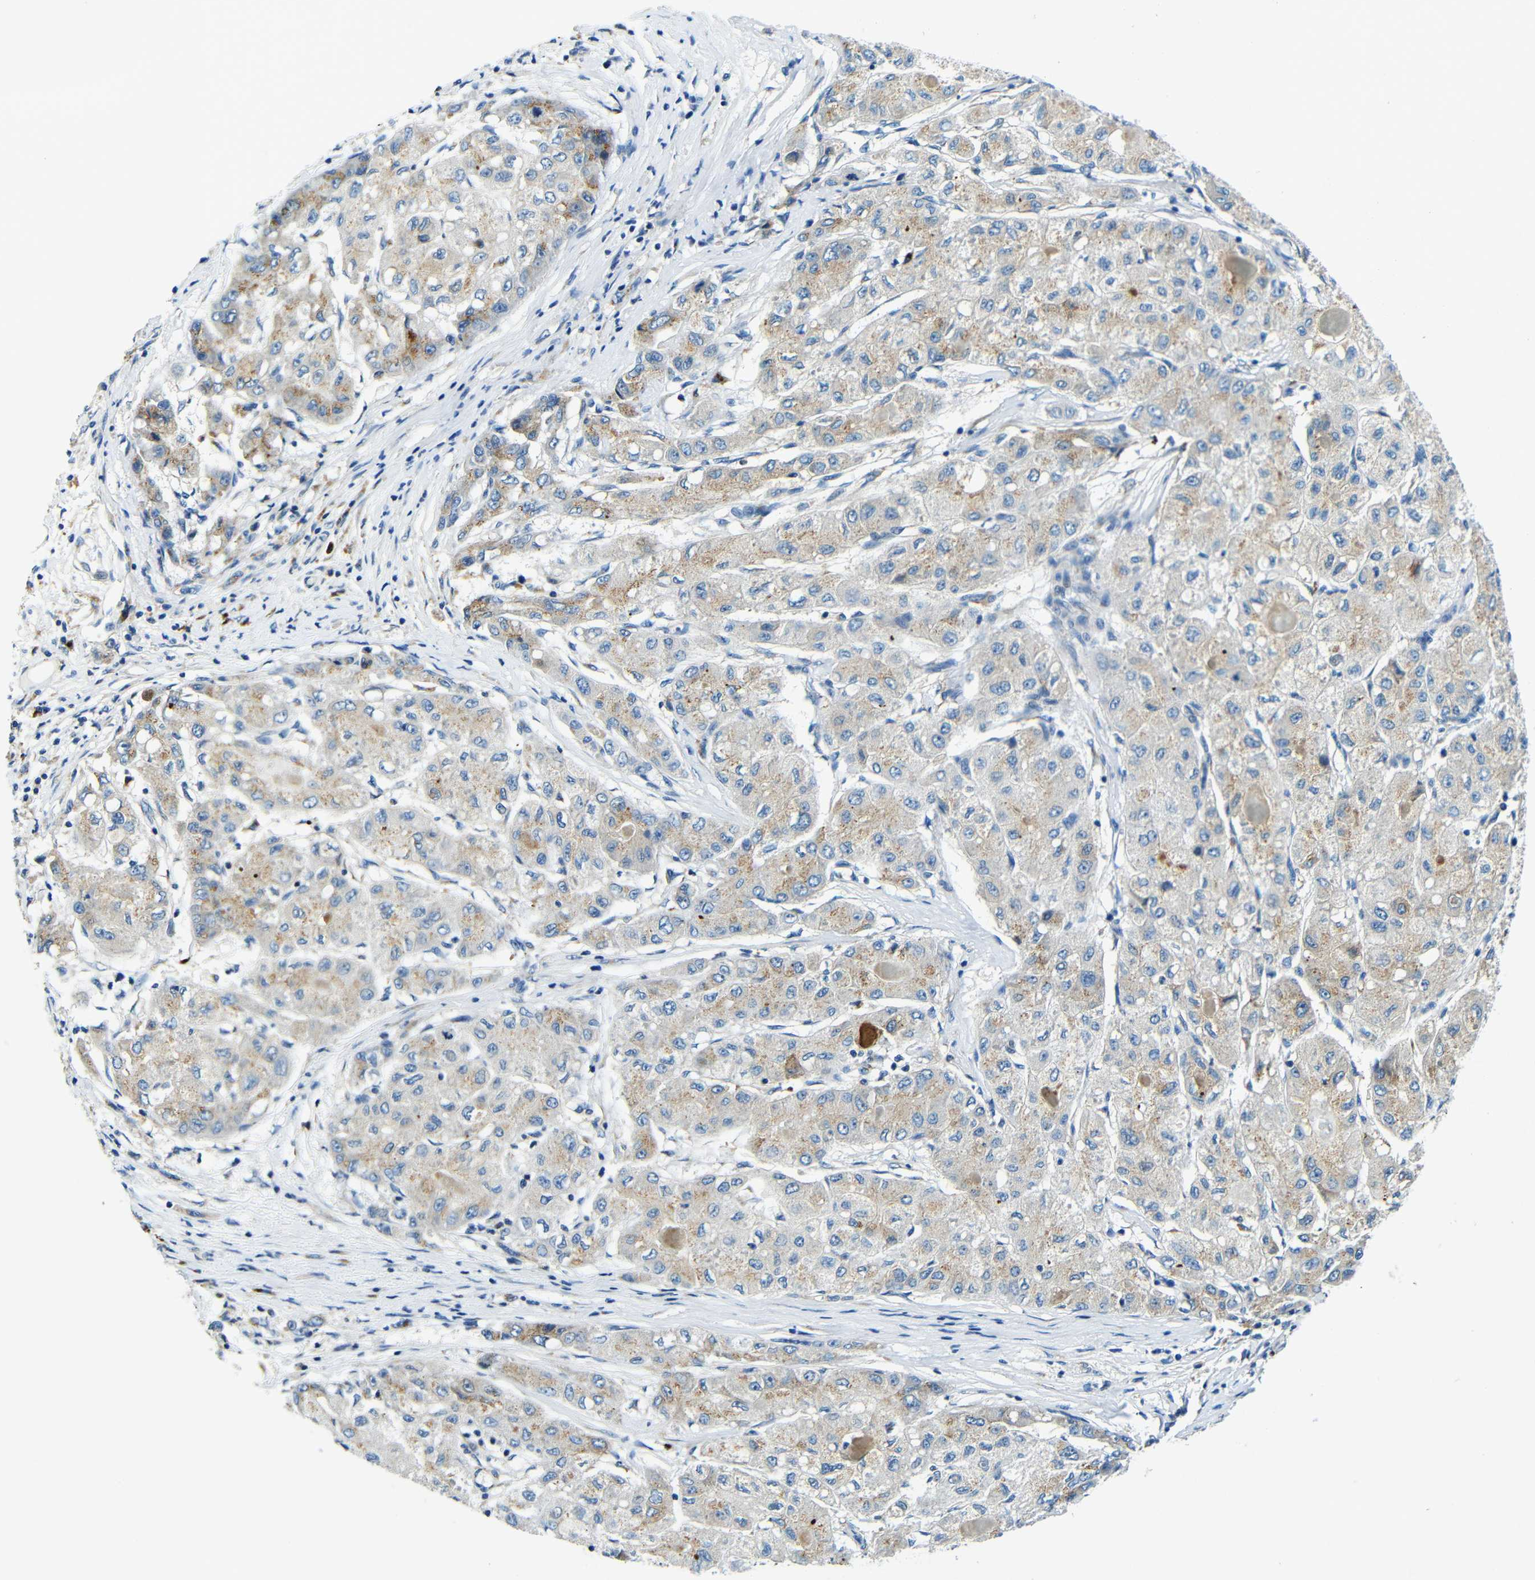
{"staining": {"intensity": "moderate", "quantity": ">75%", "location": "cytoplasmic/membranous"}, "tissue": "liver cancer", "cell_type": "Tumor cells", "image_type": "cancer", "snomed": [{"axis": "morphology", "description": "Carcinoma, Hepatocellular, NOS"}, {"axis": "topography", "description": "Liver"}], "caption": "Tumor cells display moderate cytoplasmic/membranous expression in approximately >75% of cells in hepatocellular carcinoma (liver). (IHC, brightfield microscopy, high magnification).", "gene": "USO1", "patient": {"sex": "male", "age": 80}}